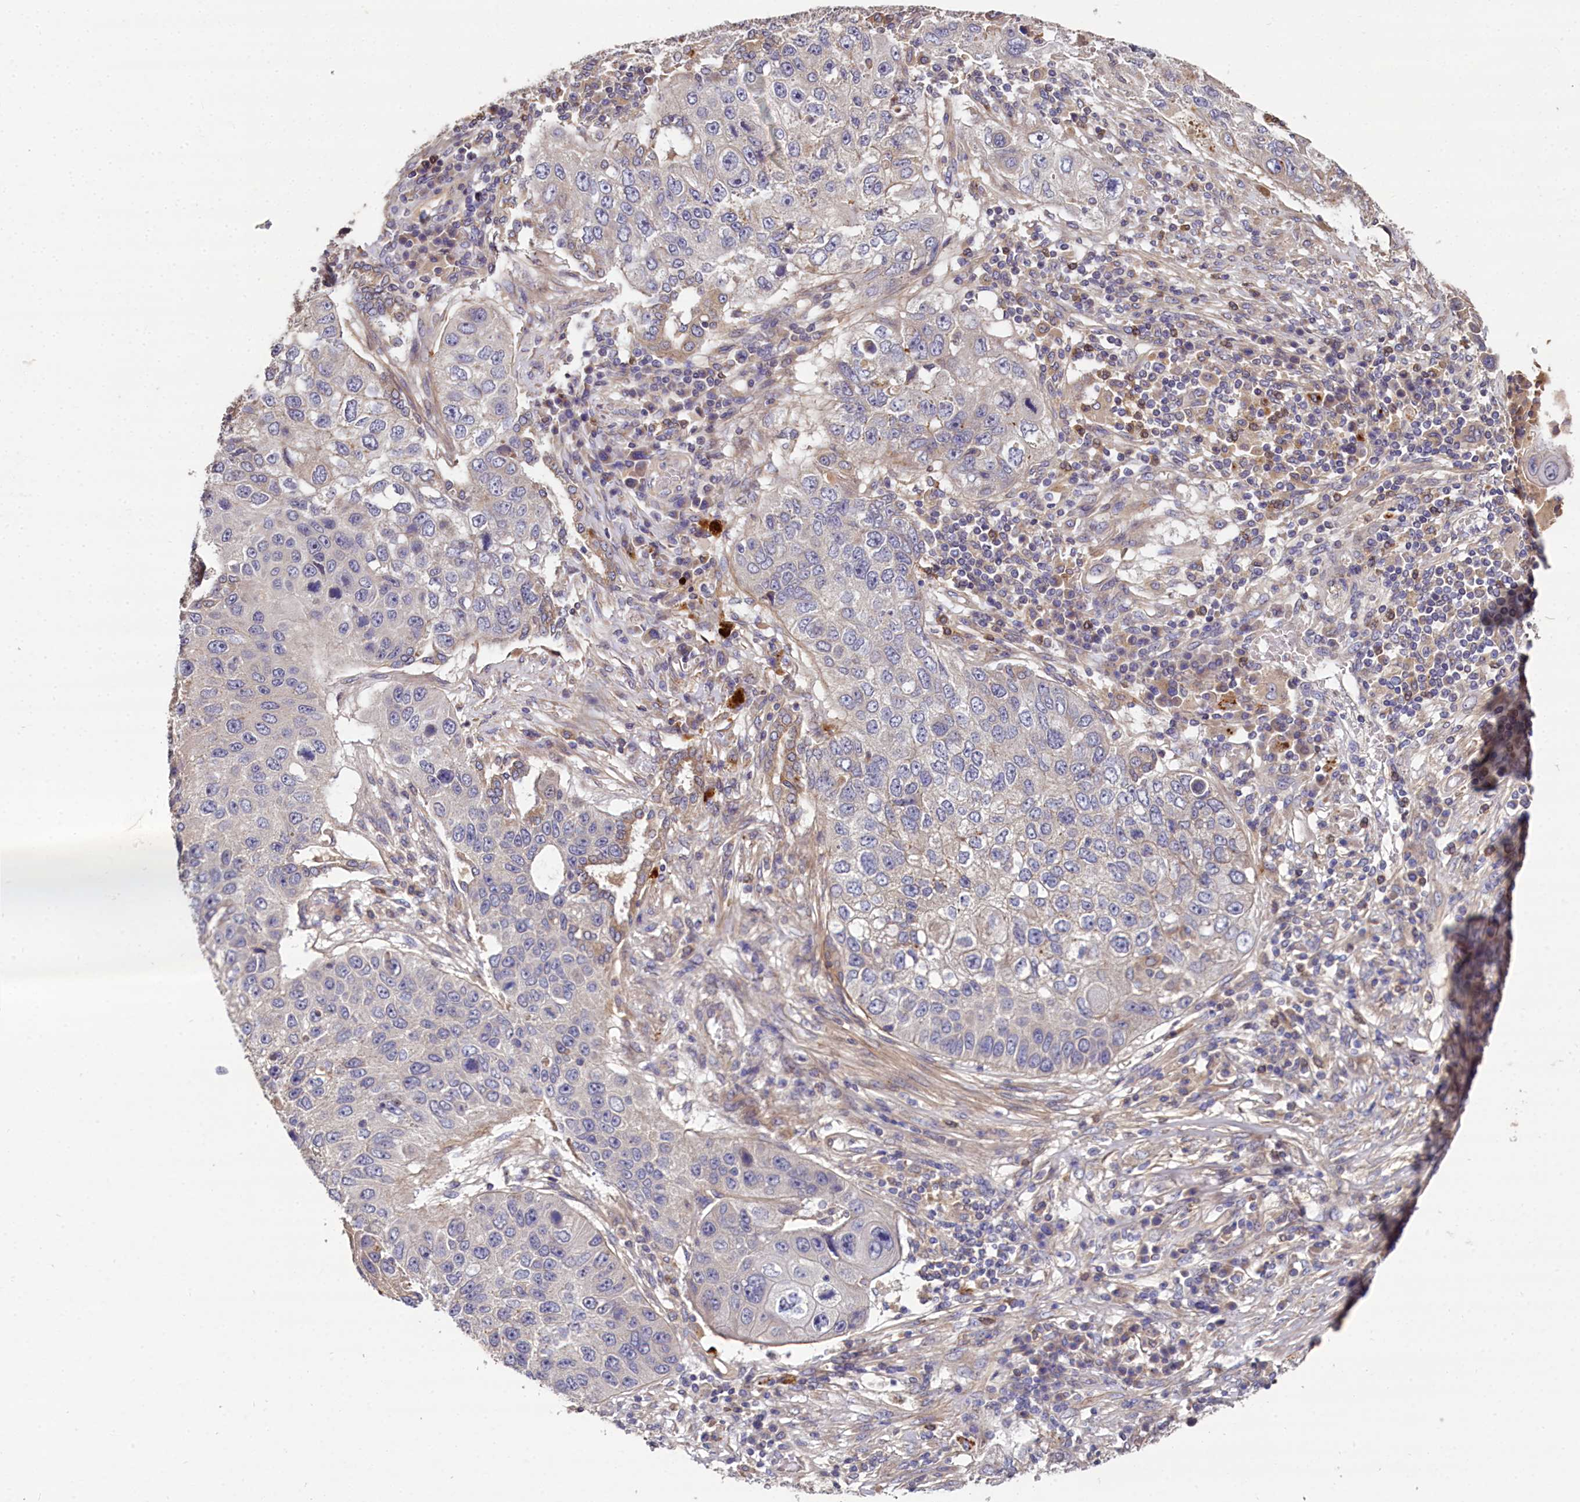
{"staining": {"intensity": "negative", "quantity": "none", "location": "none"}, "tissue": "lung cancer", "cell_type": "Tumor cells", "image_type": "cancer", "snomed": [{"axis": "morphology", "description": "Squamous cell carcinoma, NOS"}, {"axis": "topography", "description": "Lung"}], "caption": "This is an immunohistochemistry (IHC) photomicrograph of squamous cell carcinoma (lung). There is no staining in tumor cells.", "gene": "SPRYD3", "patient": {"sex": "male", "age": 61}}